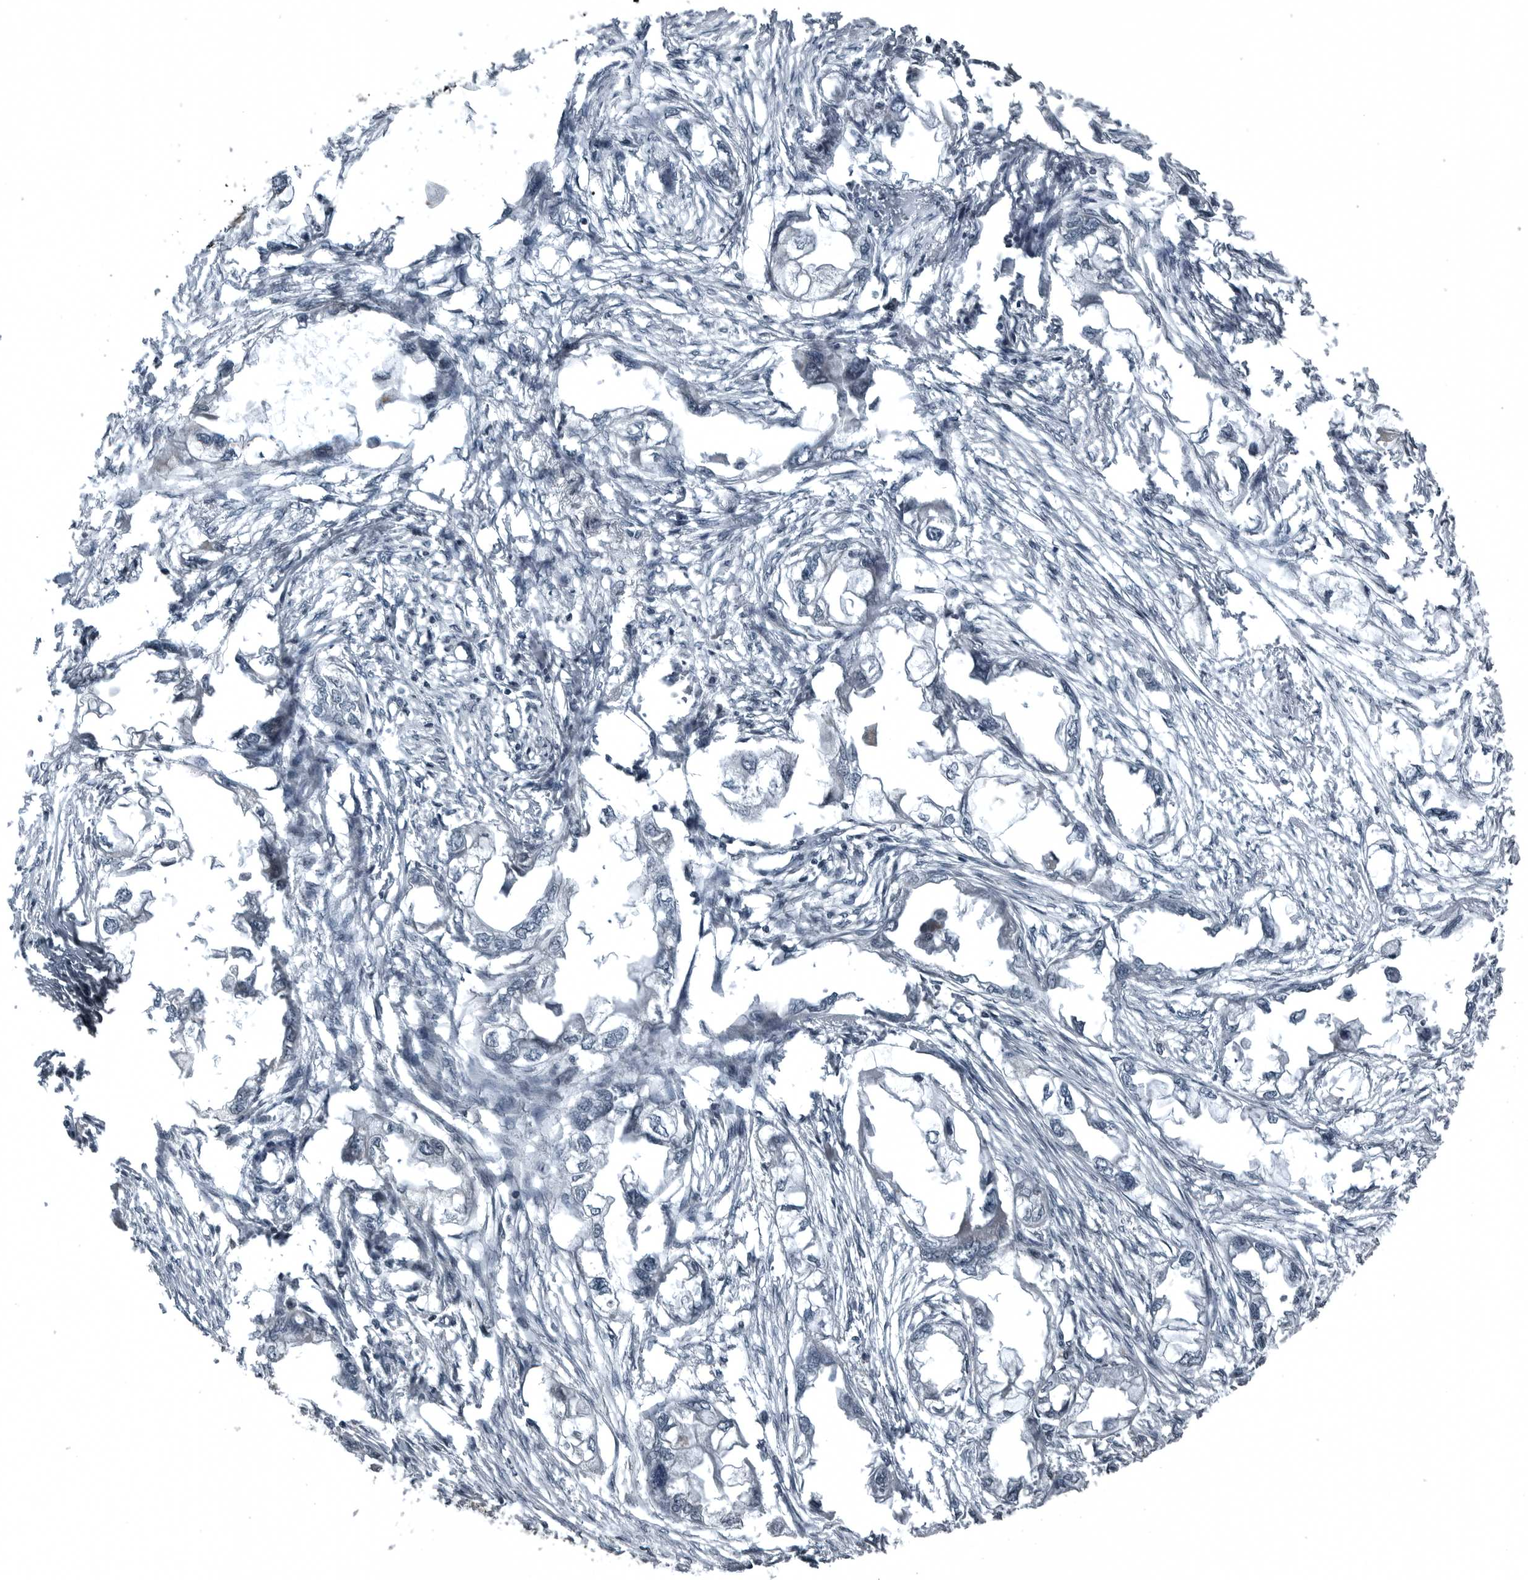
{"staining": {"intensity": "negative", "quantity": "none", "location": "none"}, "tissue": "endometrial cancer", "cell_type": "Tumor cells", "image_type": "cancer", "snomed": [{"axis": "morphology", "description": "Adenocarcinoma, NOS"}, {"axis": "morphology", "description": "Adenocarcinoma, metastatic, NOS"}, {"axis": "topography", "description": "Adipose tissue"}, {"axis": "topography", "description": "Endometrium"}], "caption": "Micrograph shows no protein expression in tumor cells of endometrial cancer (metastatic adenocarcinoma) tissue.", "gene": "GAK", "patient": {"sex": "female", "age": 67}}